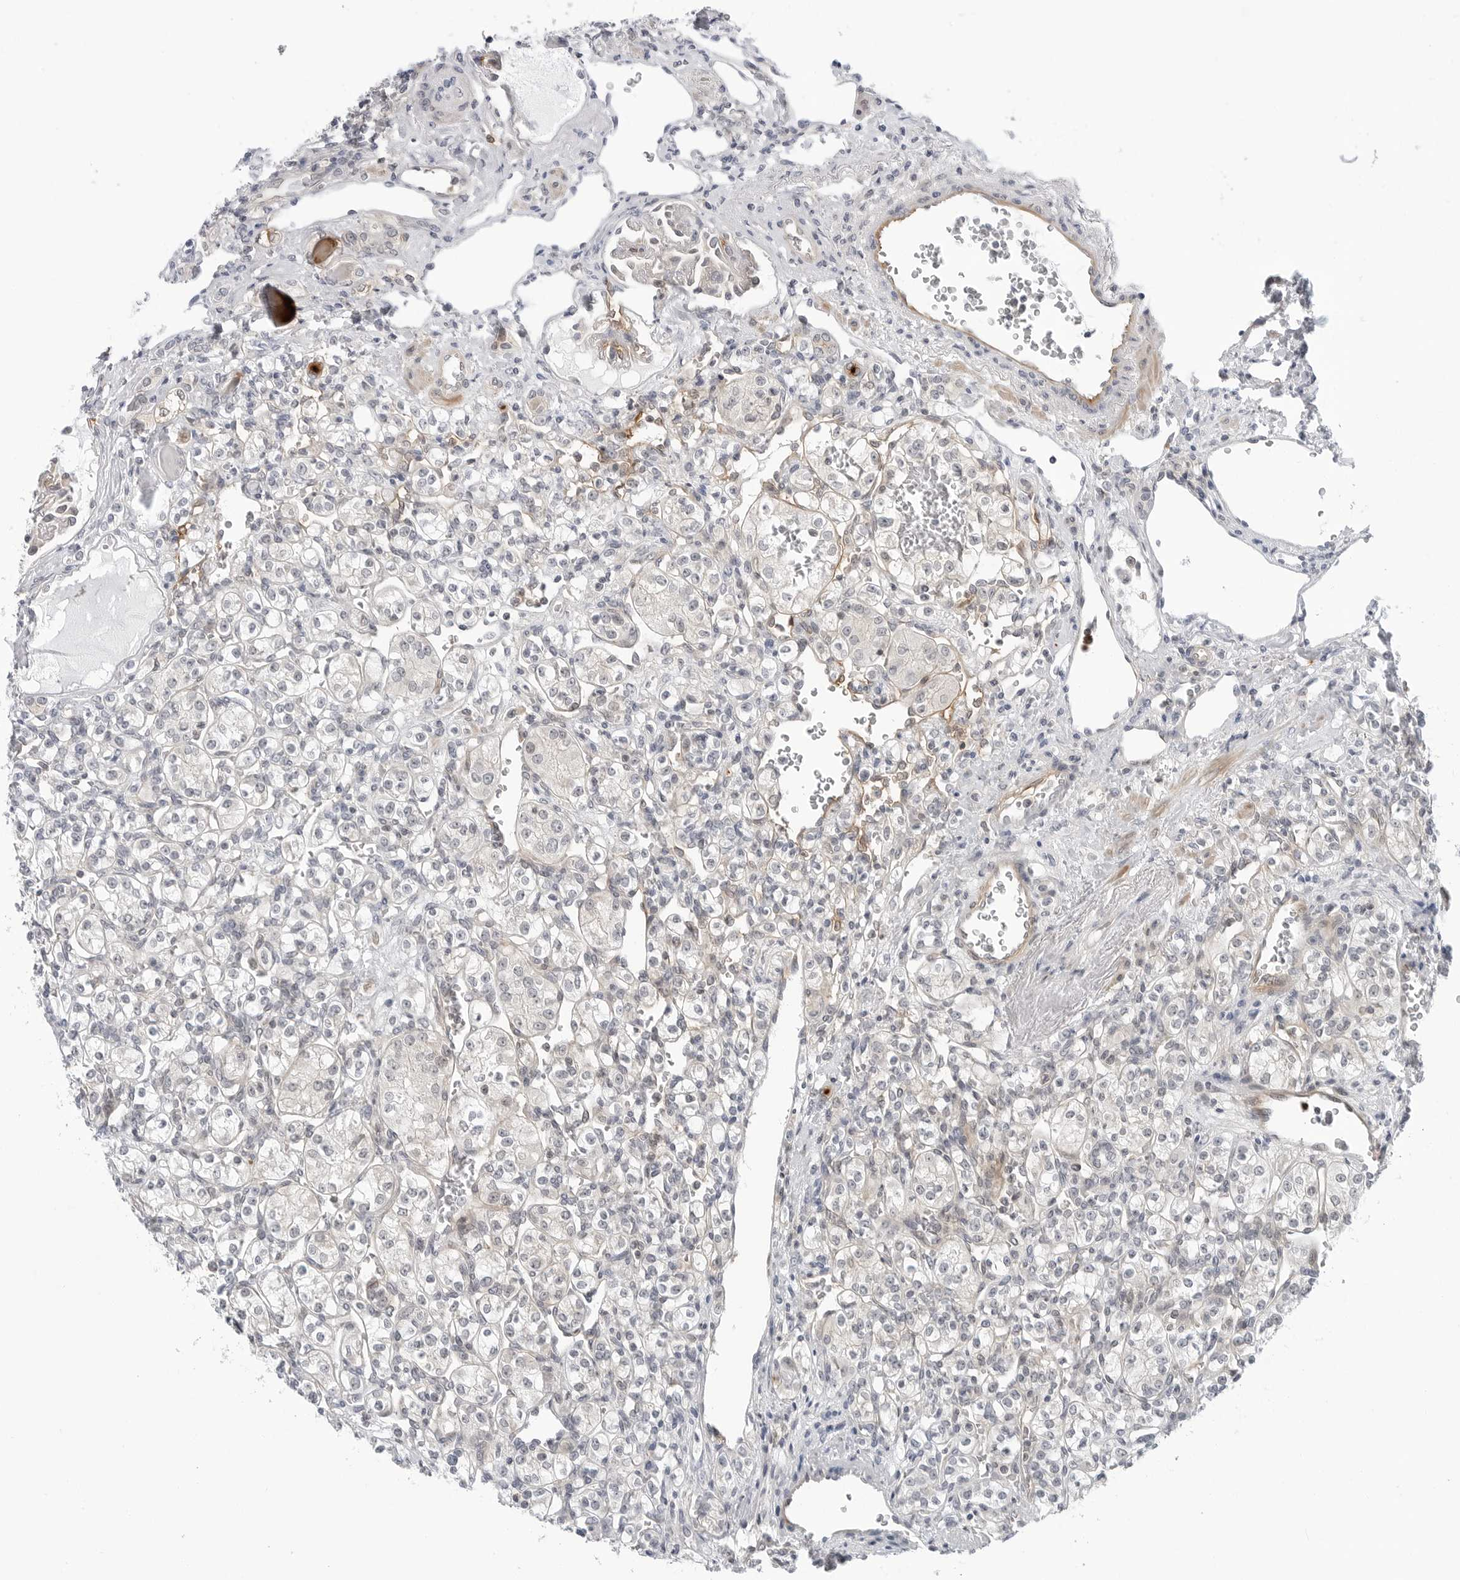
{"staining": {"intensity": "negative", "quantity": "none", "location": "none"}, "tissue": "renal cancer", "cell_type": "Tumor cells", "image_type": "cancer", "snomed": [{"axis": "morphology", "description": "Adenocarcinoma, NOS"}, {"axis": "topography", "description": "Kidney"}], "caption": "An IHC micrograph of renal adenocarcinoma is shown. There is no staining in tumor cells of renal adenocarcinoma. (Brightfield microscopy of DAB IHC at high magnification).", "gene": "STXBP3", "patient": {"sex": "male", "age": 77}}